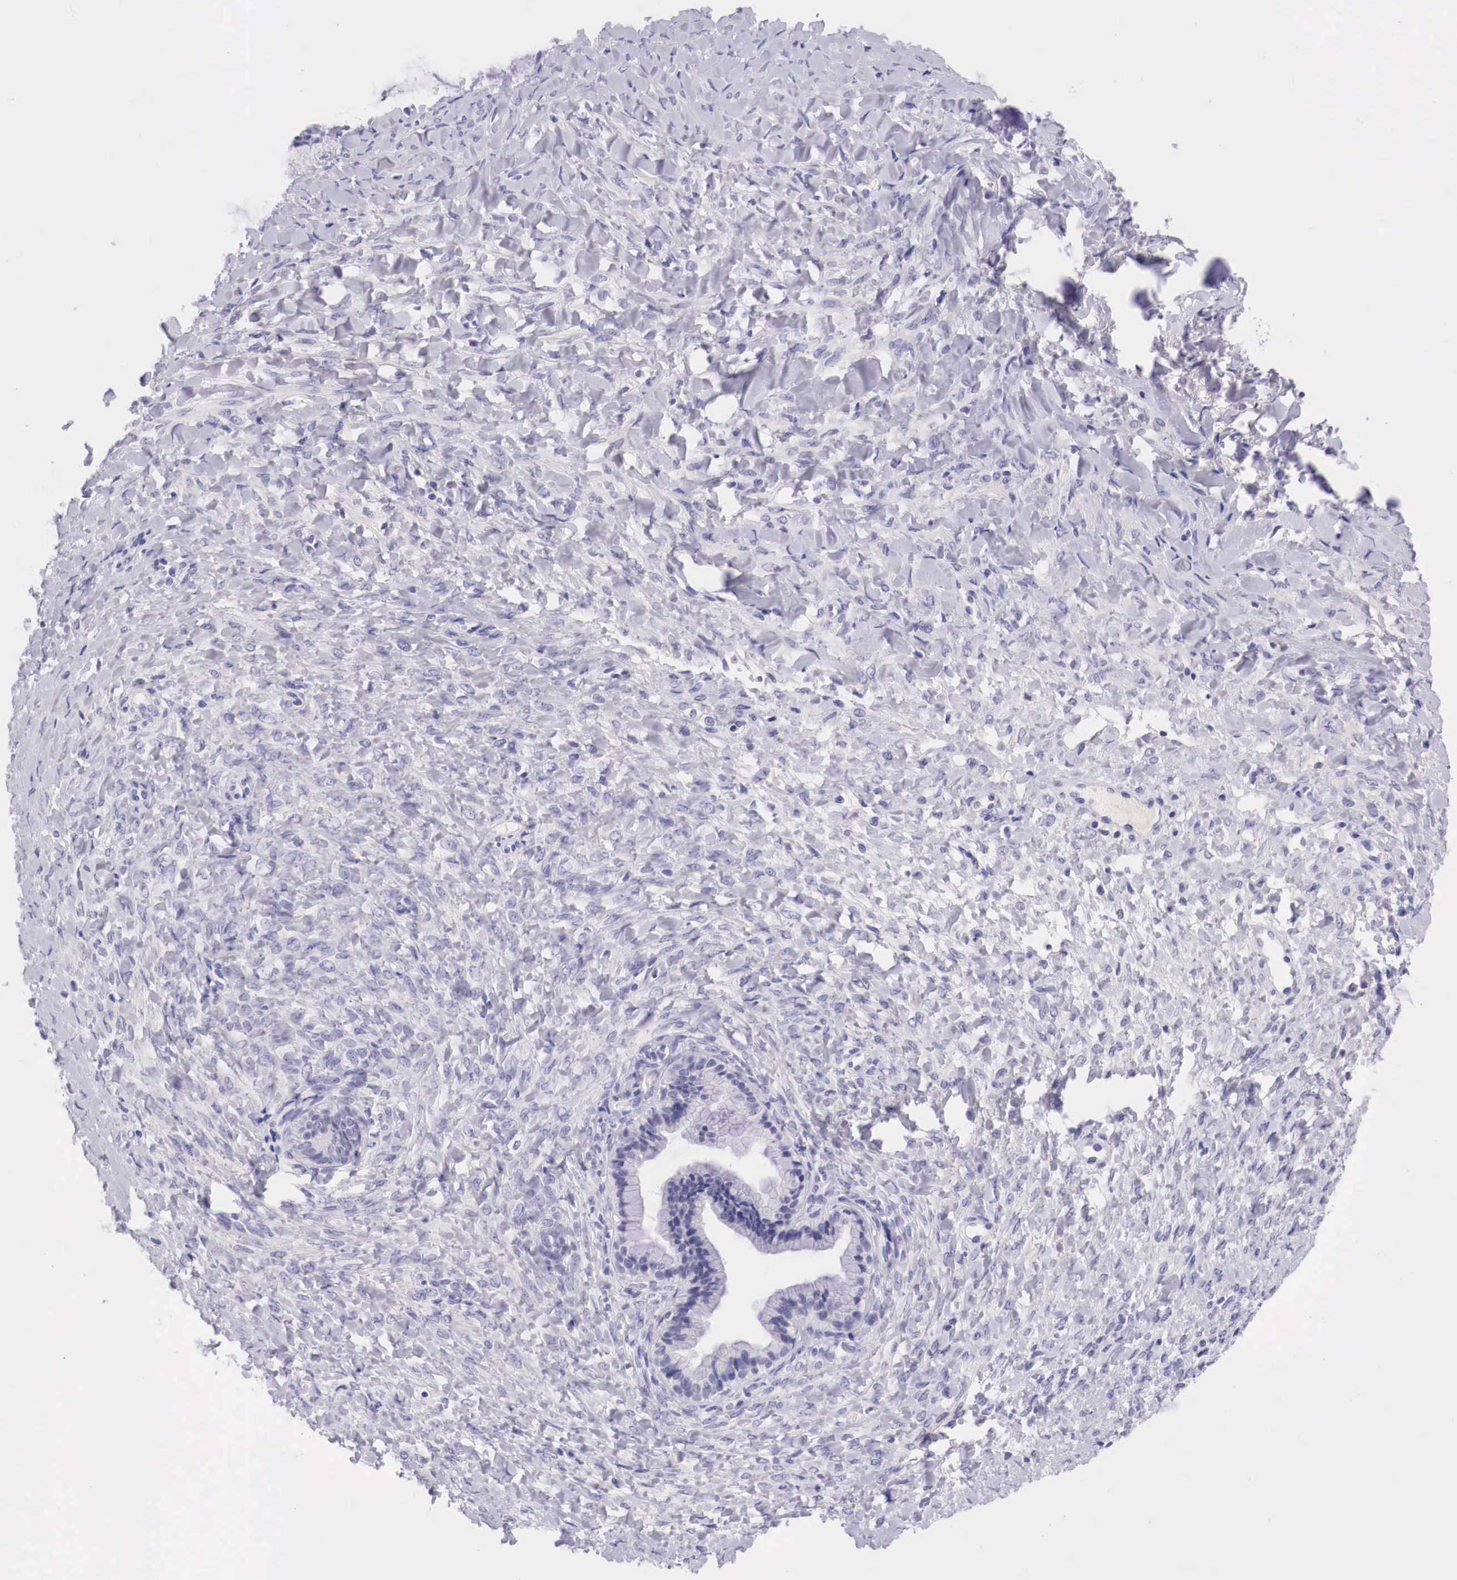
{"staining": {"intensity": "negative", "quantity": "none", "location": "none"}, "tissue": "ovarian cancer", "cell_type": "Tumor cells", "image_type": "cancer", "snomed": [{"axis": "morphology", "description": "Cystadenocarcinoma, mucinous, NOS"}, {"axis": "topography", "description": "Ovary"}], "caption": "An immunohistochemistry image of ovarian mucinous cystadenocarcinoma is shown. There is no staining in tumor cells of ovarian mucinous cystadenocarcinoma. Nuclei are stained in blue.", "gene": "BCL6", "patient": {"sex": "female", "age": 41}}